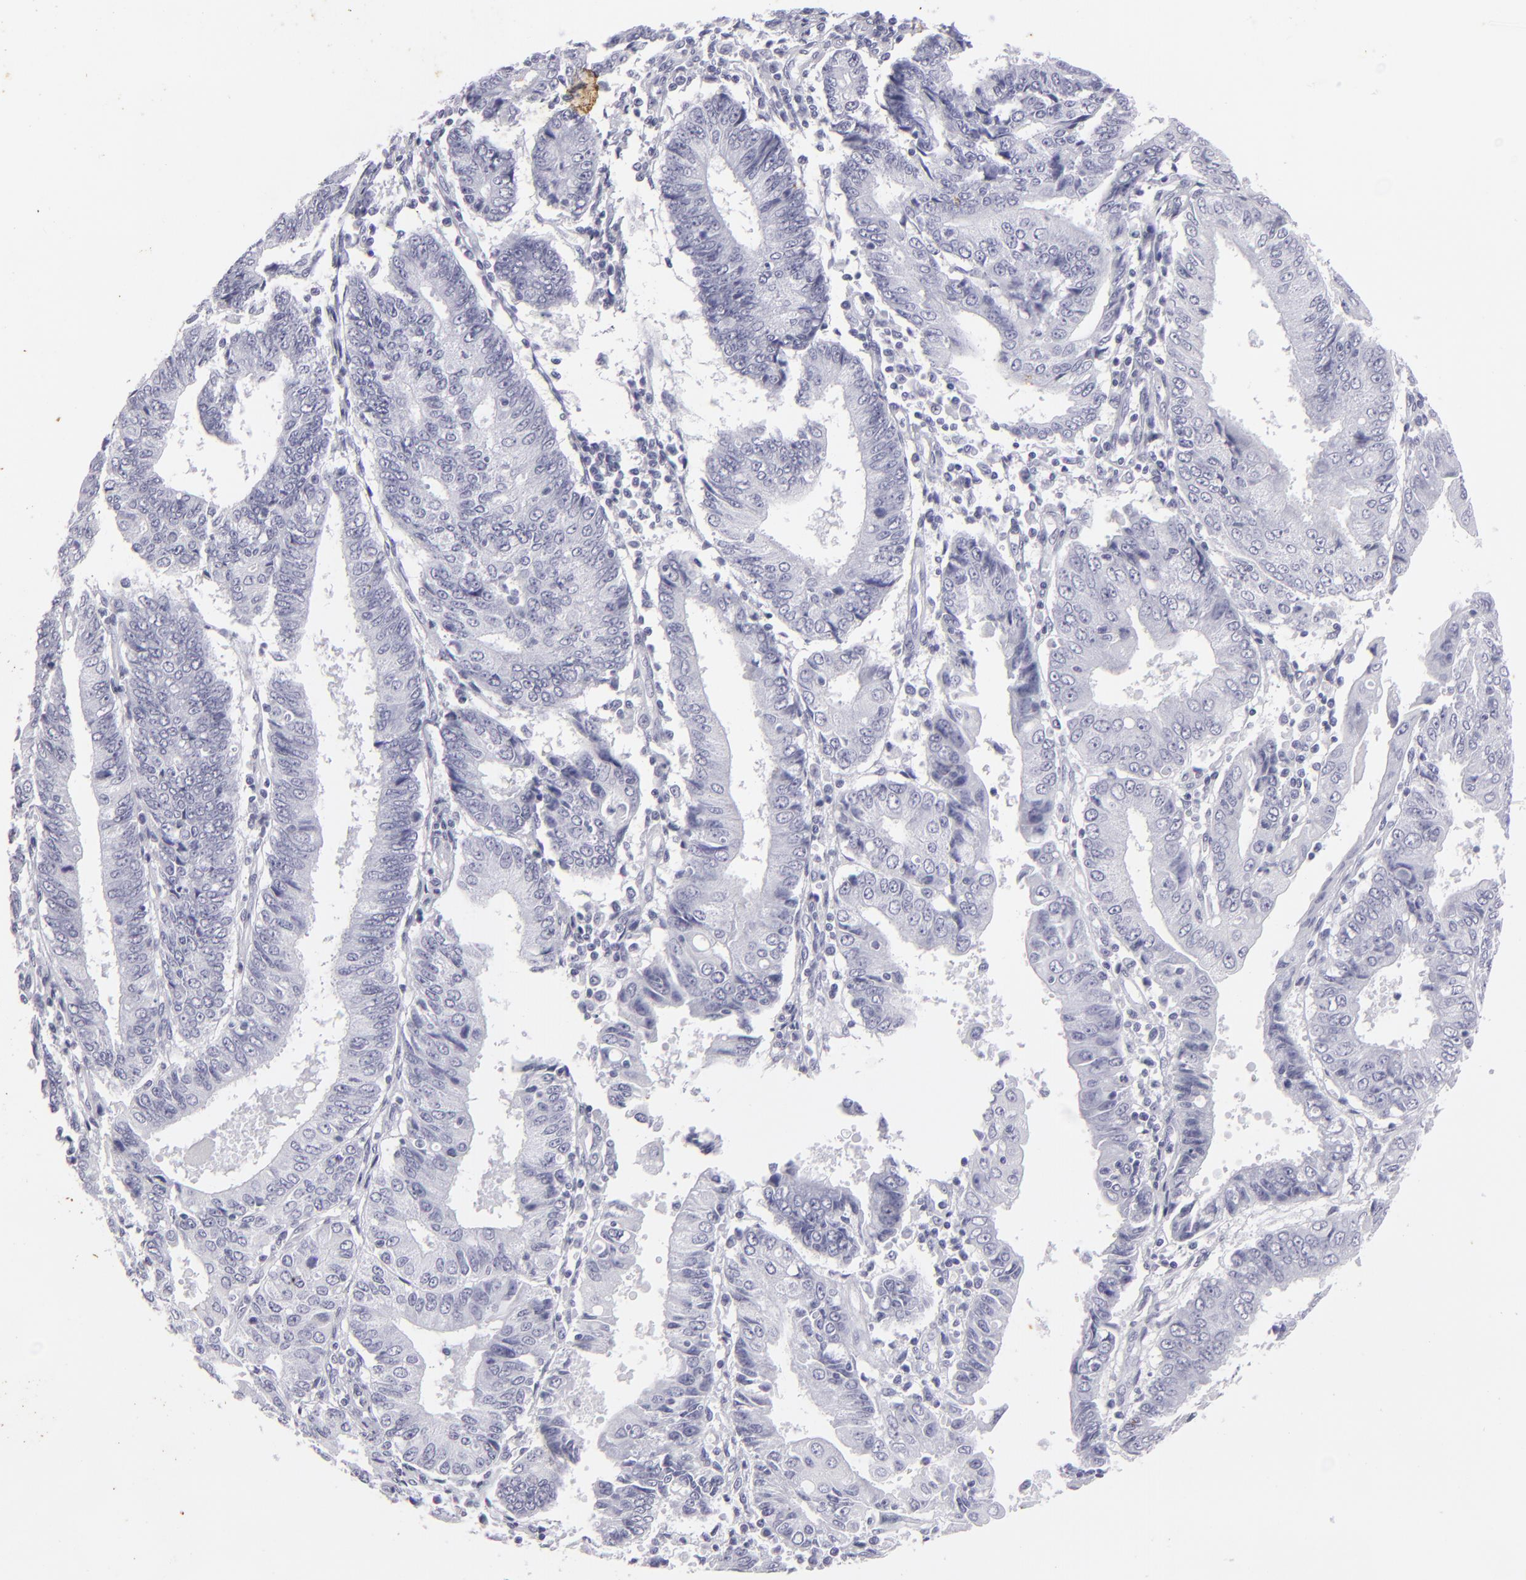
{"staining": {"intensity": "negative", "quantity": "none", "location": "none"}, "tissue": "endometrial cancer", "cell_type": "Tumor cells", "image_type": "cancer", "snomed": [{"axis": "morphology", "description": "Adenocarcinoma, NOS"}, {"axis": "topography", "description": "Endometrium"}], "caption": "Immunohistochemical staining of human endometrial cancer (adenocarcinoma) displays no significant expression in tumor cells. Brightfield microscopy of immunohistochemistry stained with DAB (3,3'-diaminobenzidine) (brown) and hematoxylin (blue), captured at high magnification.", "gene": "KRT1", "patient": {"sex": "female", "age": 75}}